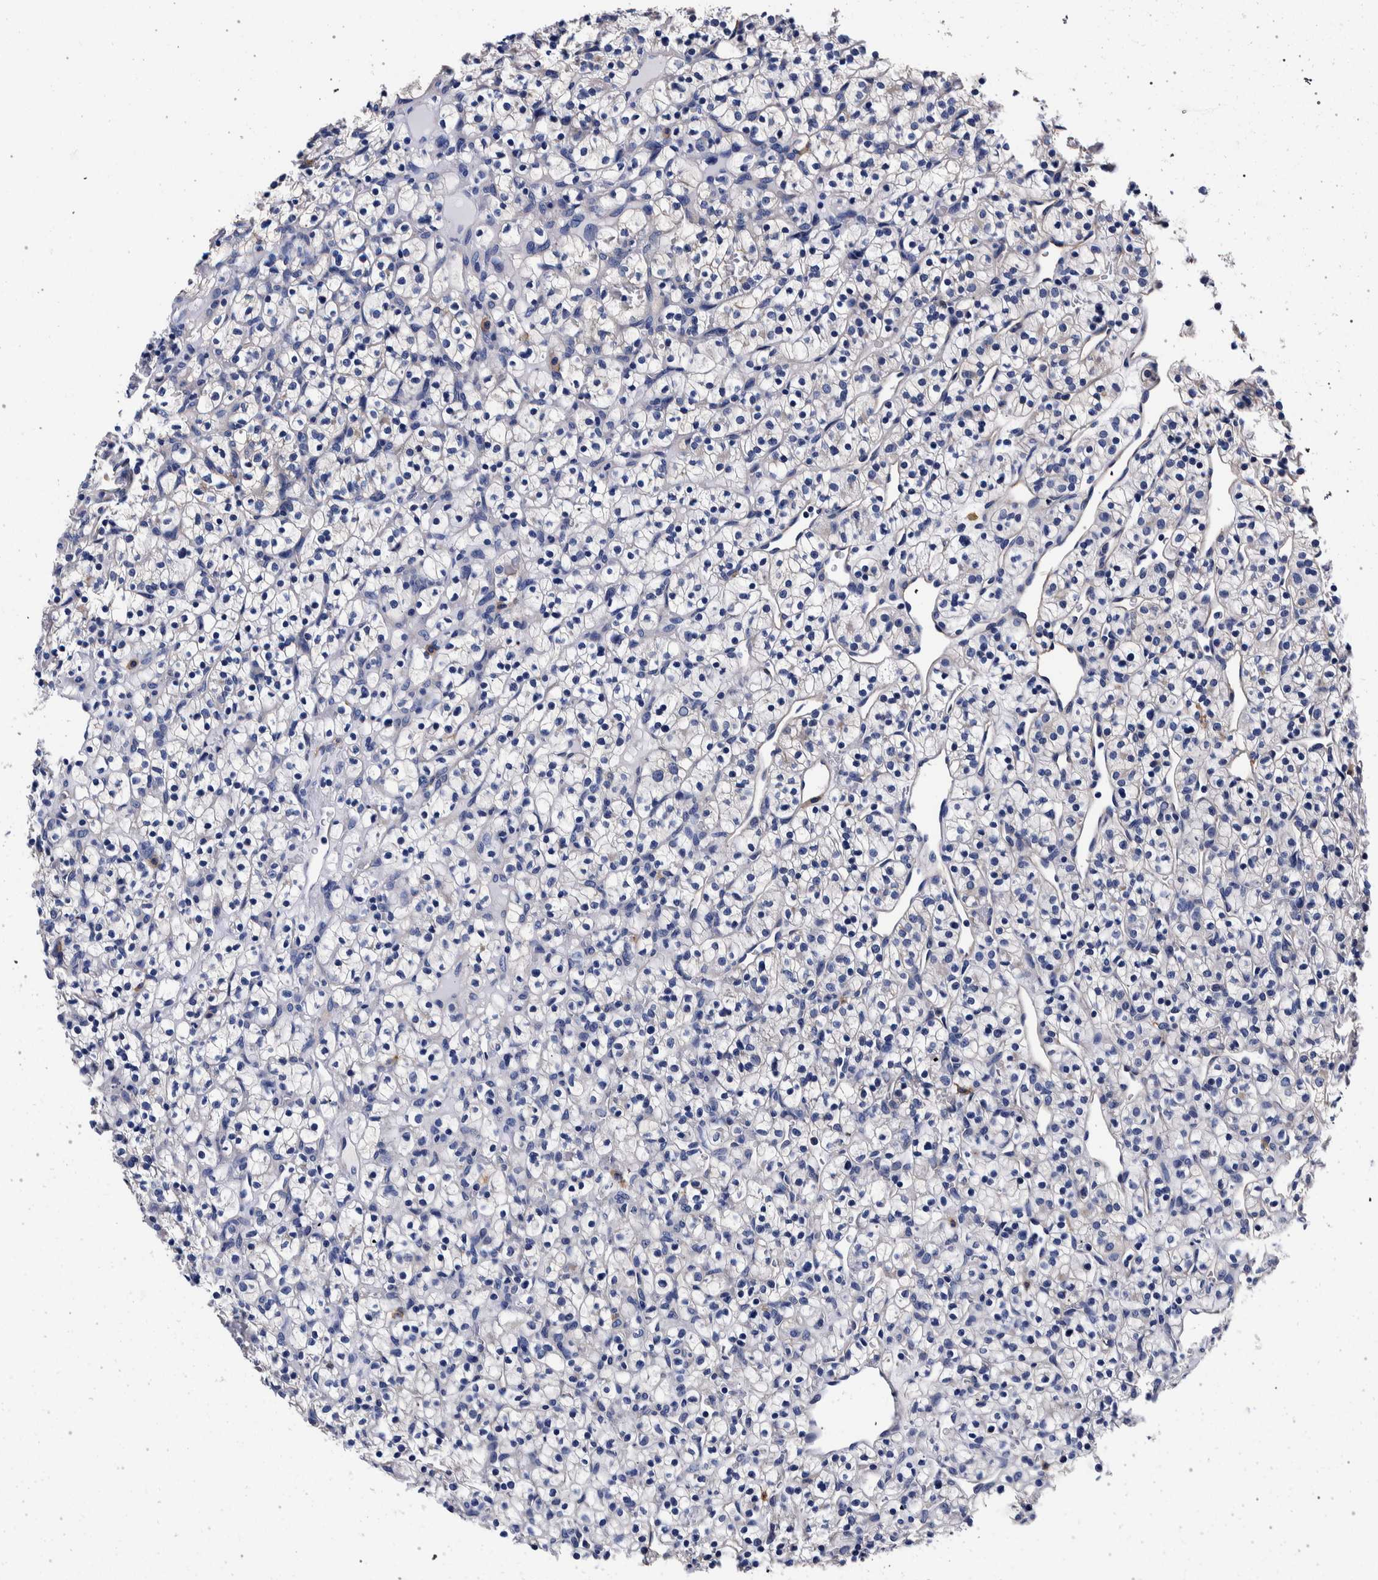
{"staining": {"intensity": "negative", "quantity": "none", "location": "none"}, "tissue": "renal cancer", "cell_type": "Tumor cells", "image_type": "cancer", "snomed": [{"axis": "morphology", "description": "Adenocarcinoma, NOS"}, {"axis": "topography", "description": "Kidney"}], "caption": "Immunohistochemical staining of renal cancer (adenocarcinoma) displays no significant positivity in tumor cells. Nuclei are stained in blue.", "gene": "NIBAN2", "patient": {"sex": "female", "age": 57}}